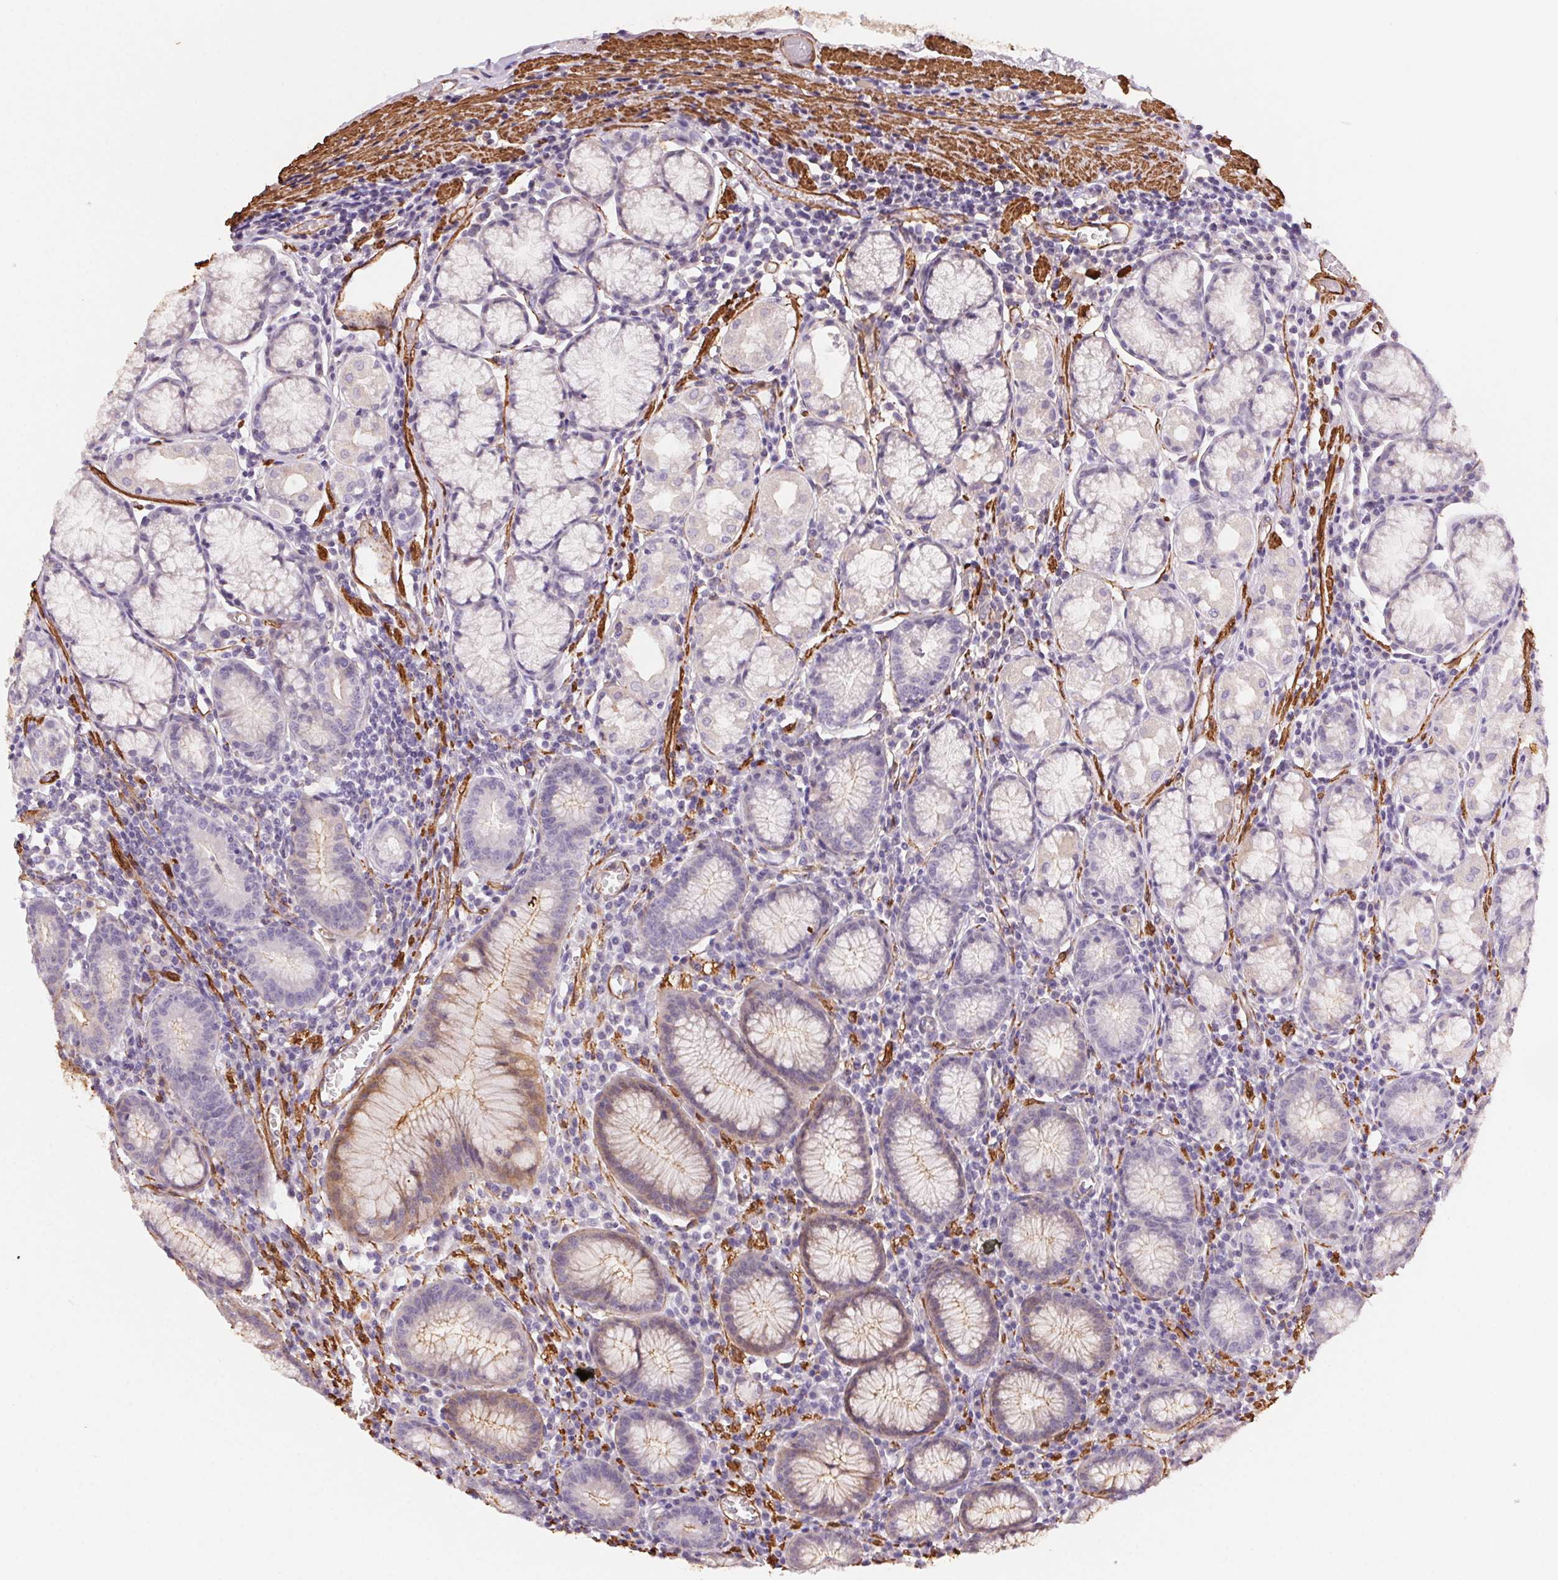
{"staining": {"intensity": "moderate", "quantity": "<25%", "location": "cytoplasmic/membranous"}, "tissue": "stomach", "cell_type": "Glandular cells", "image_type": "normal", "snomed": [{"axis": "morphology", "description": "Normal tissue, NOS"}, {"axis": "topography", "description": "Stomach"}], "caption": "Unremarkable stomach was stained to show a protein in brown. There is low levels of moderate cytoplasmic/membranous positivity in approximately <25% of glandular cells.", "gene": "GPX8", "patient": {"sex": "male", "age": 55}}